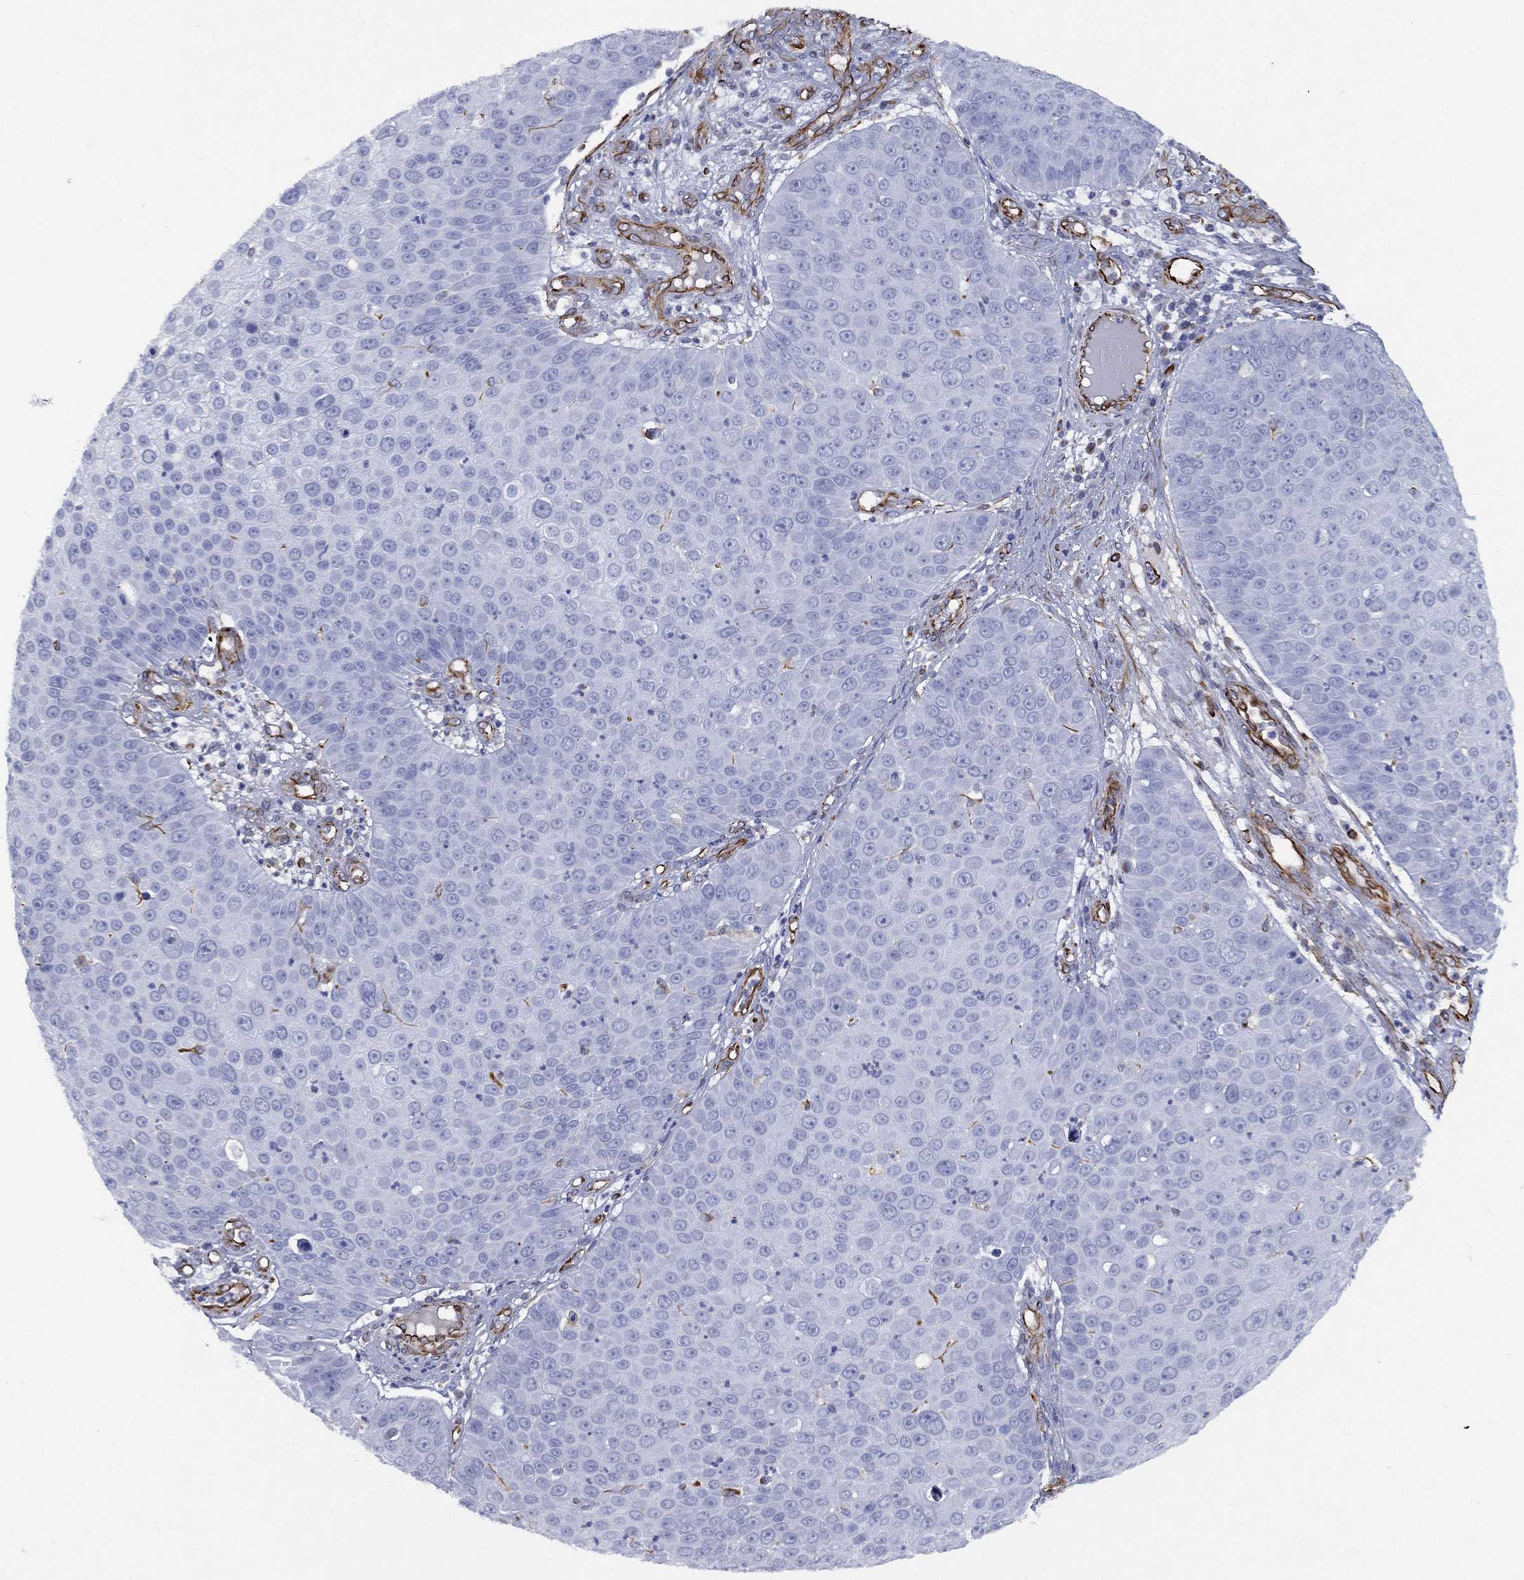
{"staining": {"intensity": "negative", "quantity": "none", "location": "none"}, "tissue": "skin cancer", "cell_type": "Tumor cells", "image_type": "cancer", "snomed": [{"axis": "morphology", "description": "Squamous cell carcinoma, NOS"}, {"axis": "topography", "description": "Skin"}], "caption": "Skin cancer (squamous cell carcinoma) was stained to show a protein in brown. There is no significant staining in tumor cells.", "gene": "MAS1", "patient": {"sex": "male", "age": 71}}